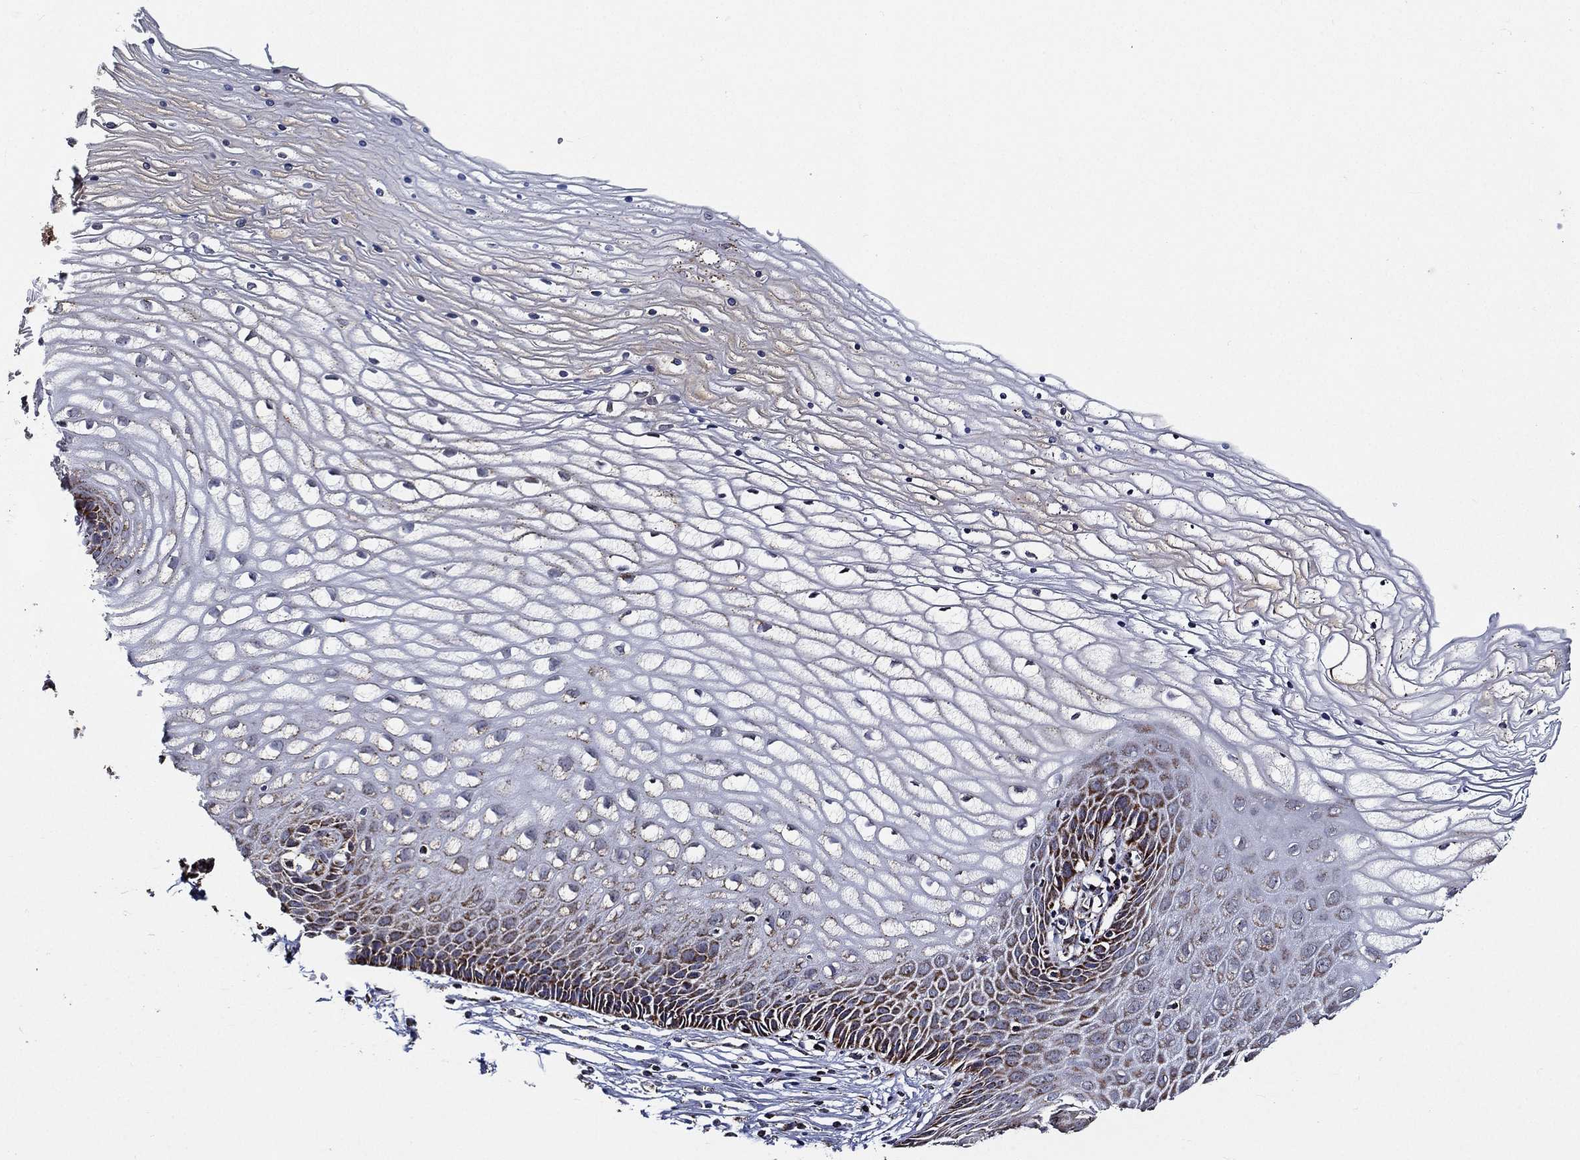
{"staining": {"intensity": "strong", "quantity": ">75%", "location": "cytoplasmic/membranous"}, "tissue": "cervix", "cell_type": "Glandular cells", "image_type": "normal", "snomed": [{"axis": "morphology", "description": "Normal tissue, NOS"}, {"axis": "topography", "description": "Cervix"}], "caption": "Normal cervix displays strong cytoplasmic/membranous staining in approximately >75% of glandular cells, visualized by immunohistochemistry. The staining was performed using DAB to visualize the protein expression in brown, while the nuclei were stained in blue with hematoxylin (Magnification: 20x).", "gene": "NDUFAB1", "patient": {"sex": "female", "age": 35}}